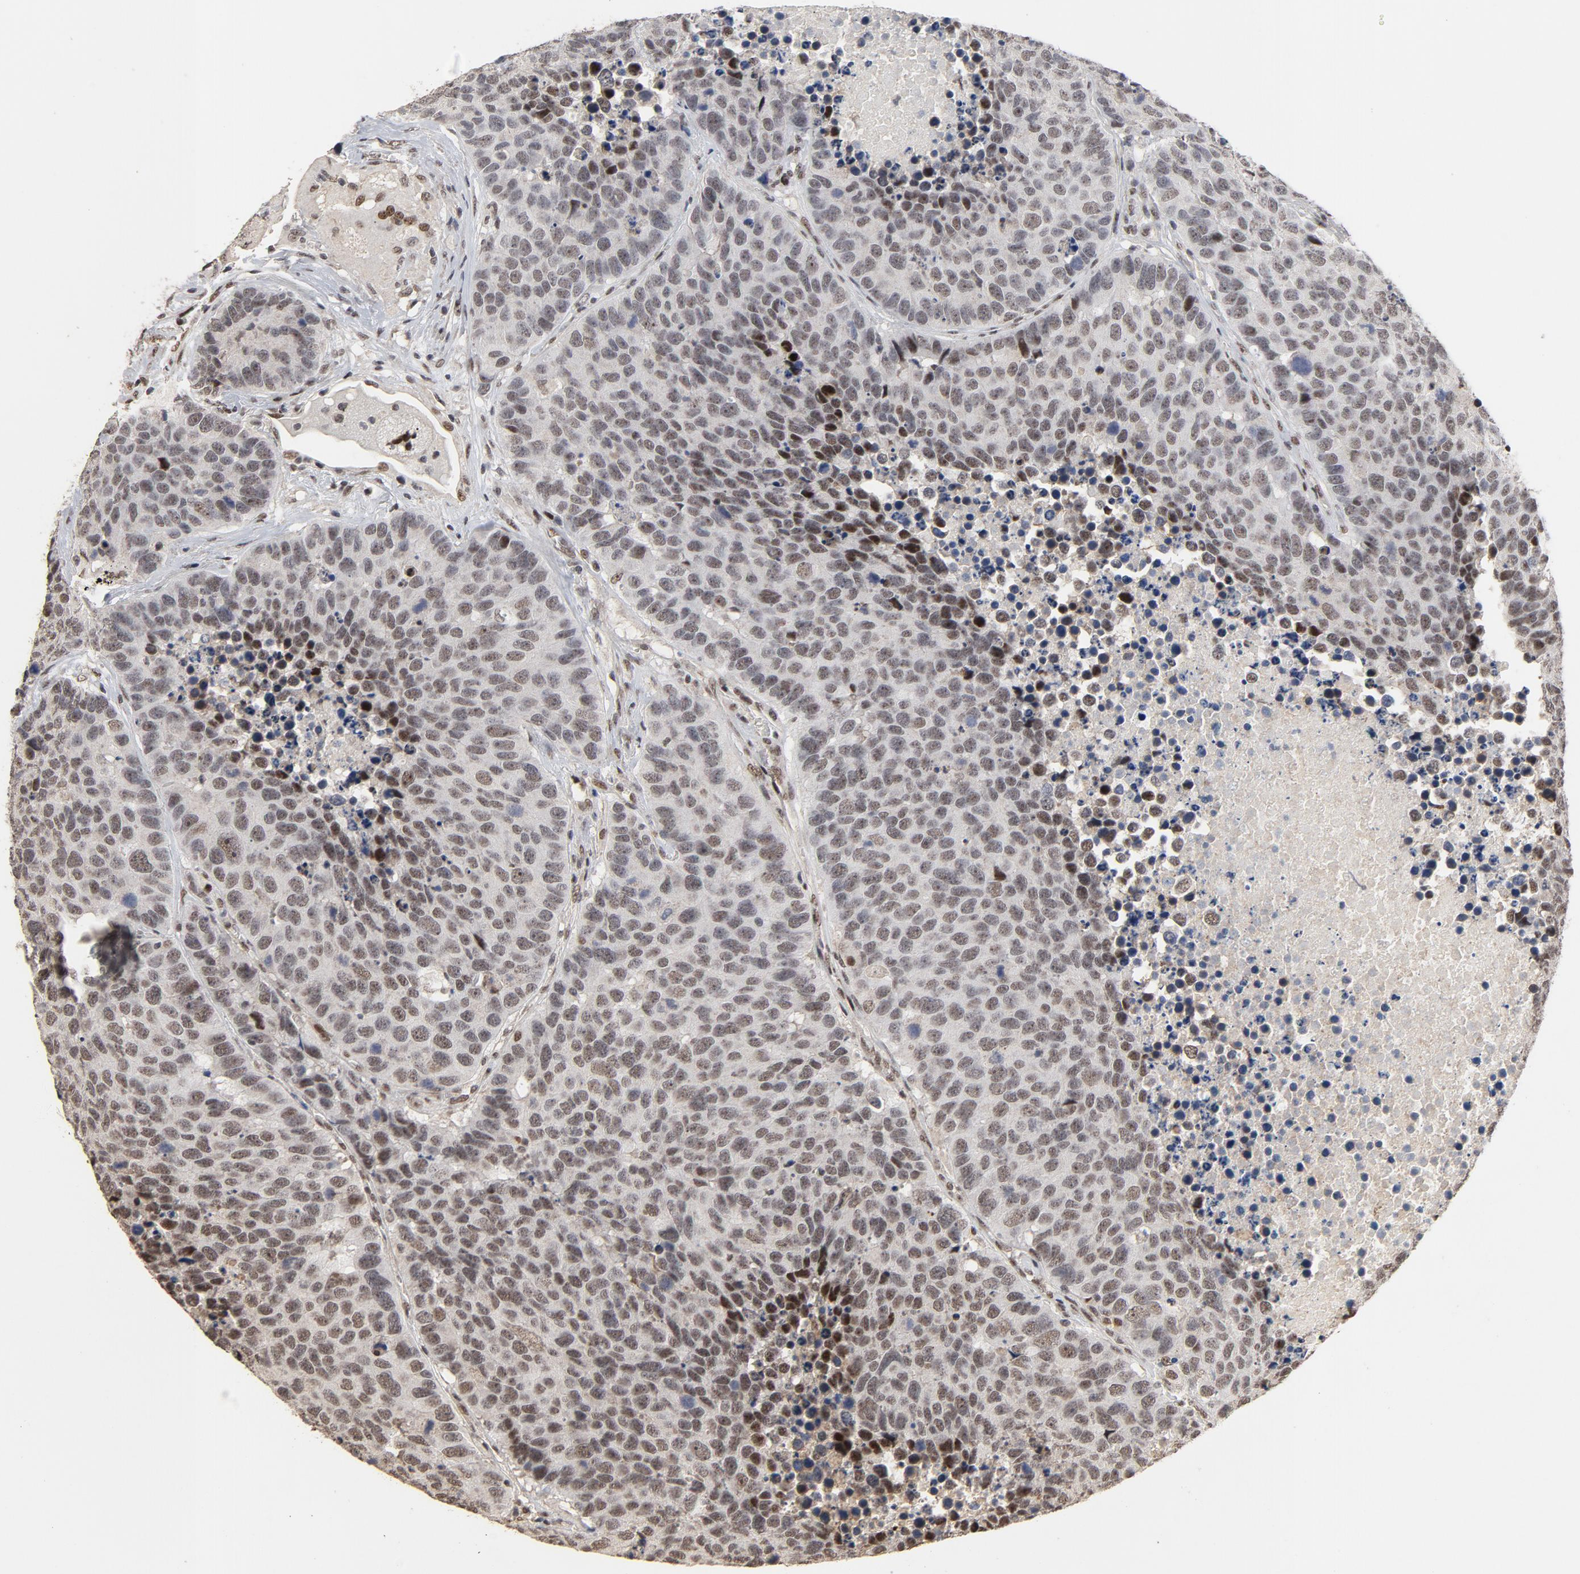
{"staining": {"intensity": "weak", "quantity": ">75%", "location": "nuclear"}, "tissue": "carcinoid", "cell_type": "Tumor cells", "image_type": "cancer", "snomed": [{"axis": "morphology", "description": "Carcinoid, malignant, NOS"}, {"axis": "topography", "description": "Lung"}], "caption": "A histopathology image of human carcinoid stained for a protein demonstrates weak nuclear brown staining in tumor cells.", "gene": "TP53RK", "patient": {"sex": "male", "age": 60}}